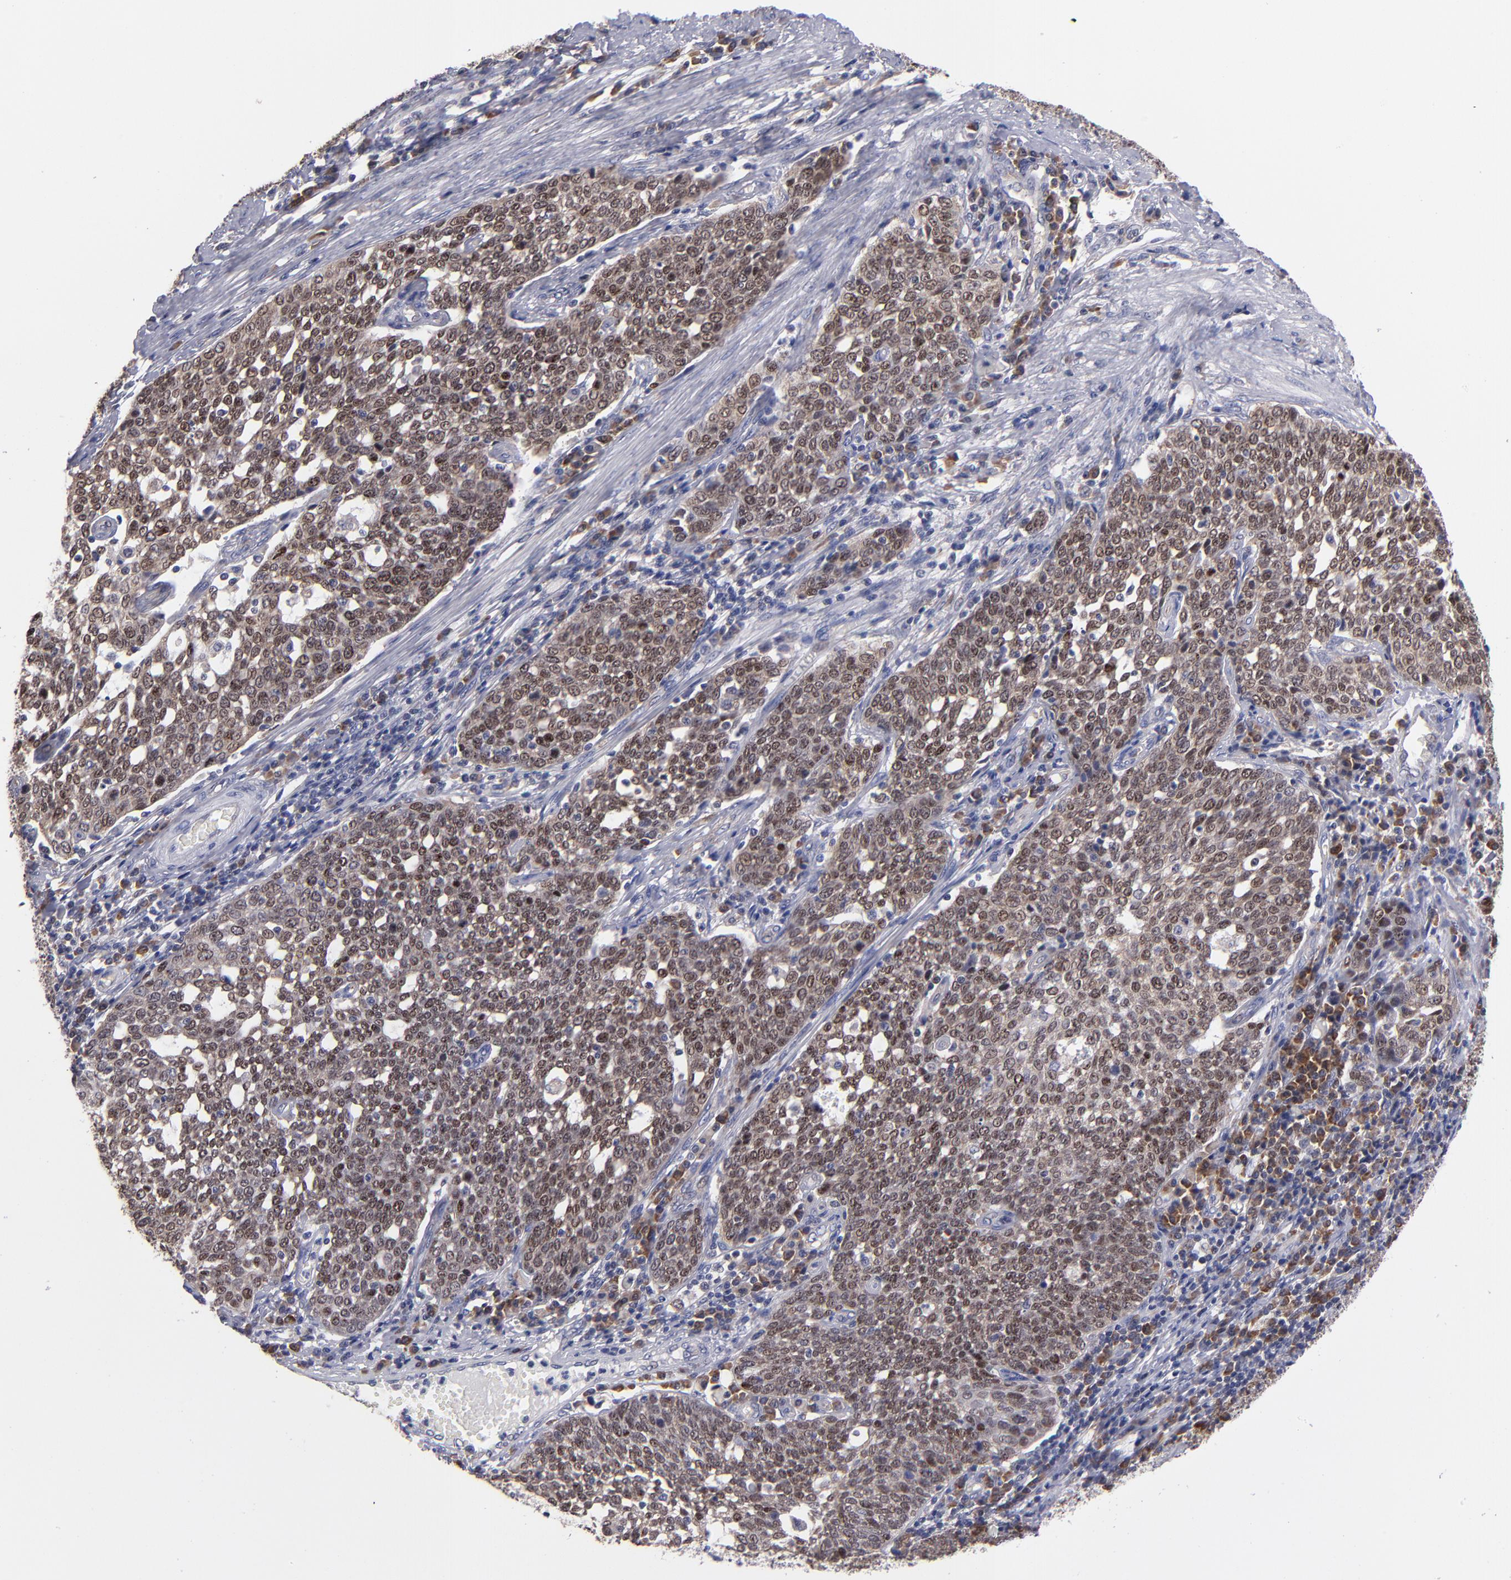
{"staining": {"intensity": "moderate", "quantity": ">75%", "location": "cytoplasmic/membranous,nuclear"}, "tissue": "cervical cancer", "cell_type": "Tumor cells", "image_type": "cancer", "snomed": [{"axis": "morphology", "description": "Squamous cell carcinoma, NOS"}, {"axis": "topography", "description": "Cervix"}], "caption": "Approximately >75% of tumor cells in human cervical squamous cell carcinoma display moderate cytoplasmic/membranous and nuclear protein positivity as visualized by brown immunohistochemical staining.", "gene": "EIF3L", "patient": {"sex": "female", "age": 34}}